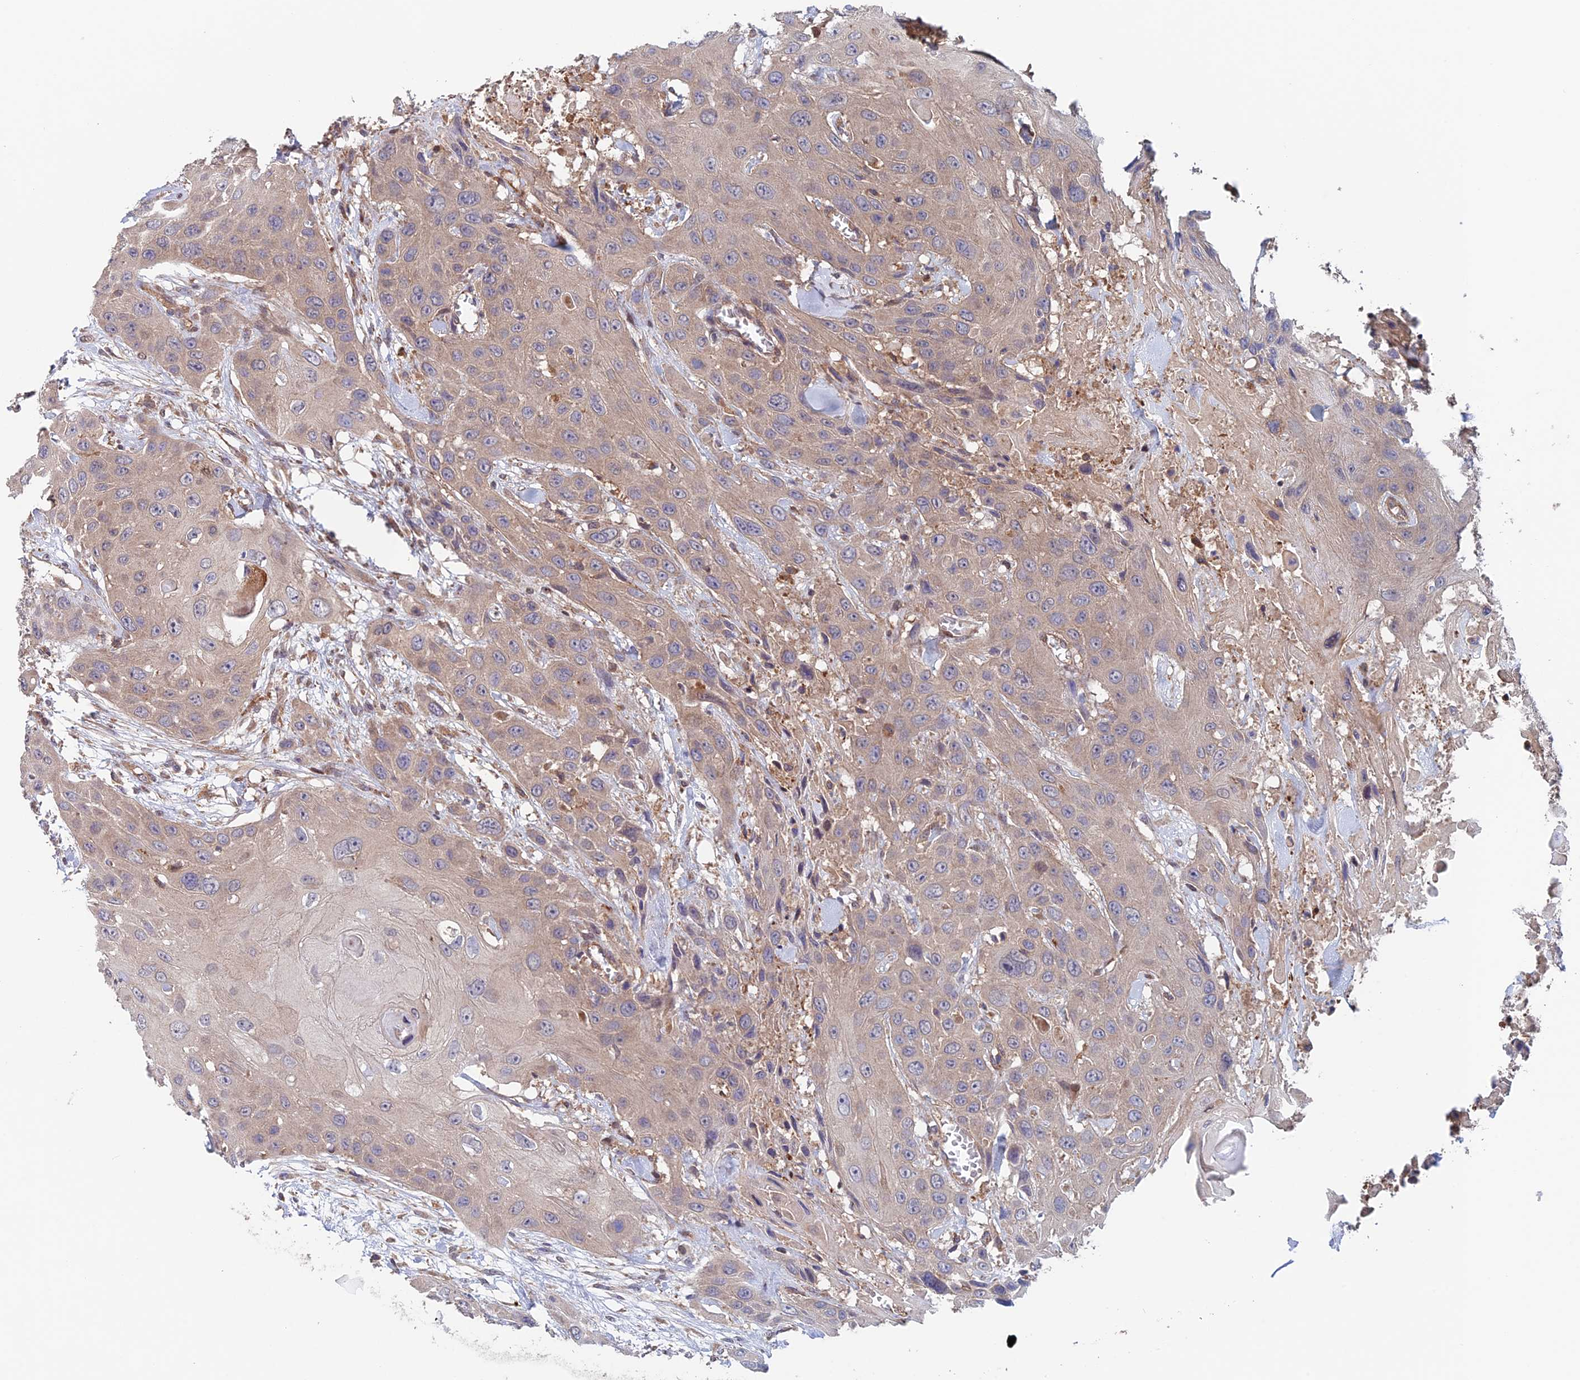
{"staining": {"intensity": "weak", "quantity": "25%-75%", "location": "cytoplasmic/membranous"}, "tissue": "head and neck cancer", "cell_type": "Tumor cells", "image_type": "cancer", "snomed": [{"axis": "morphology", "description": "Squamous cell carcinoma, NOS"}, {"axis": "topography", "description": "Head-Neck"}], "caption": "Protein expression analysis of human head and neck cancer reveals weak cytoplasmic/membranous staining in approximately 25%-75% of tumor cells. (IHC, brightfield microscopy, high magnification).", "gene": "NUDT16L1", "patient": {"sex": "male", "age": 81}}